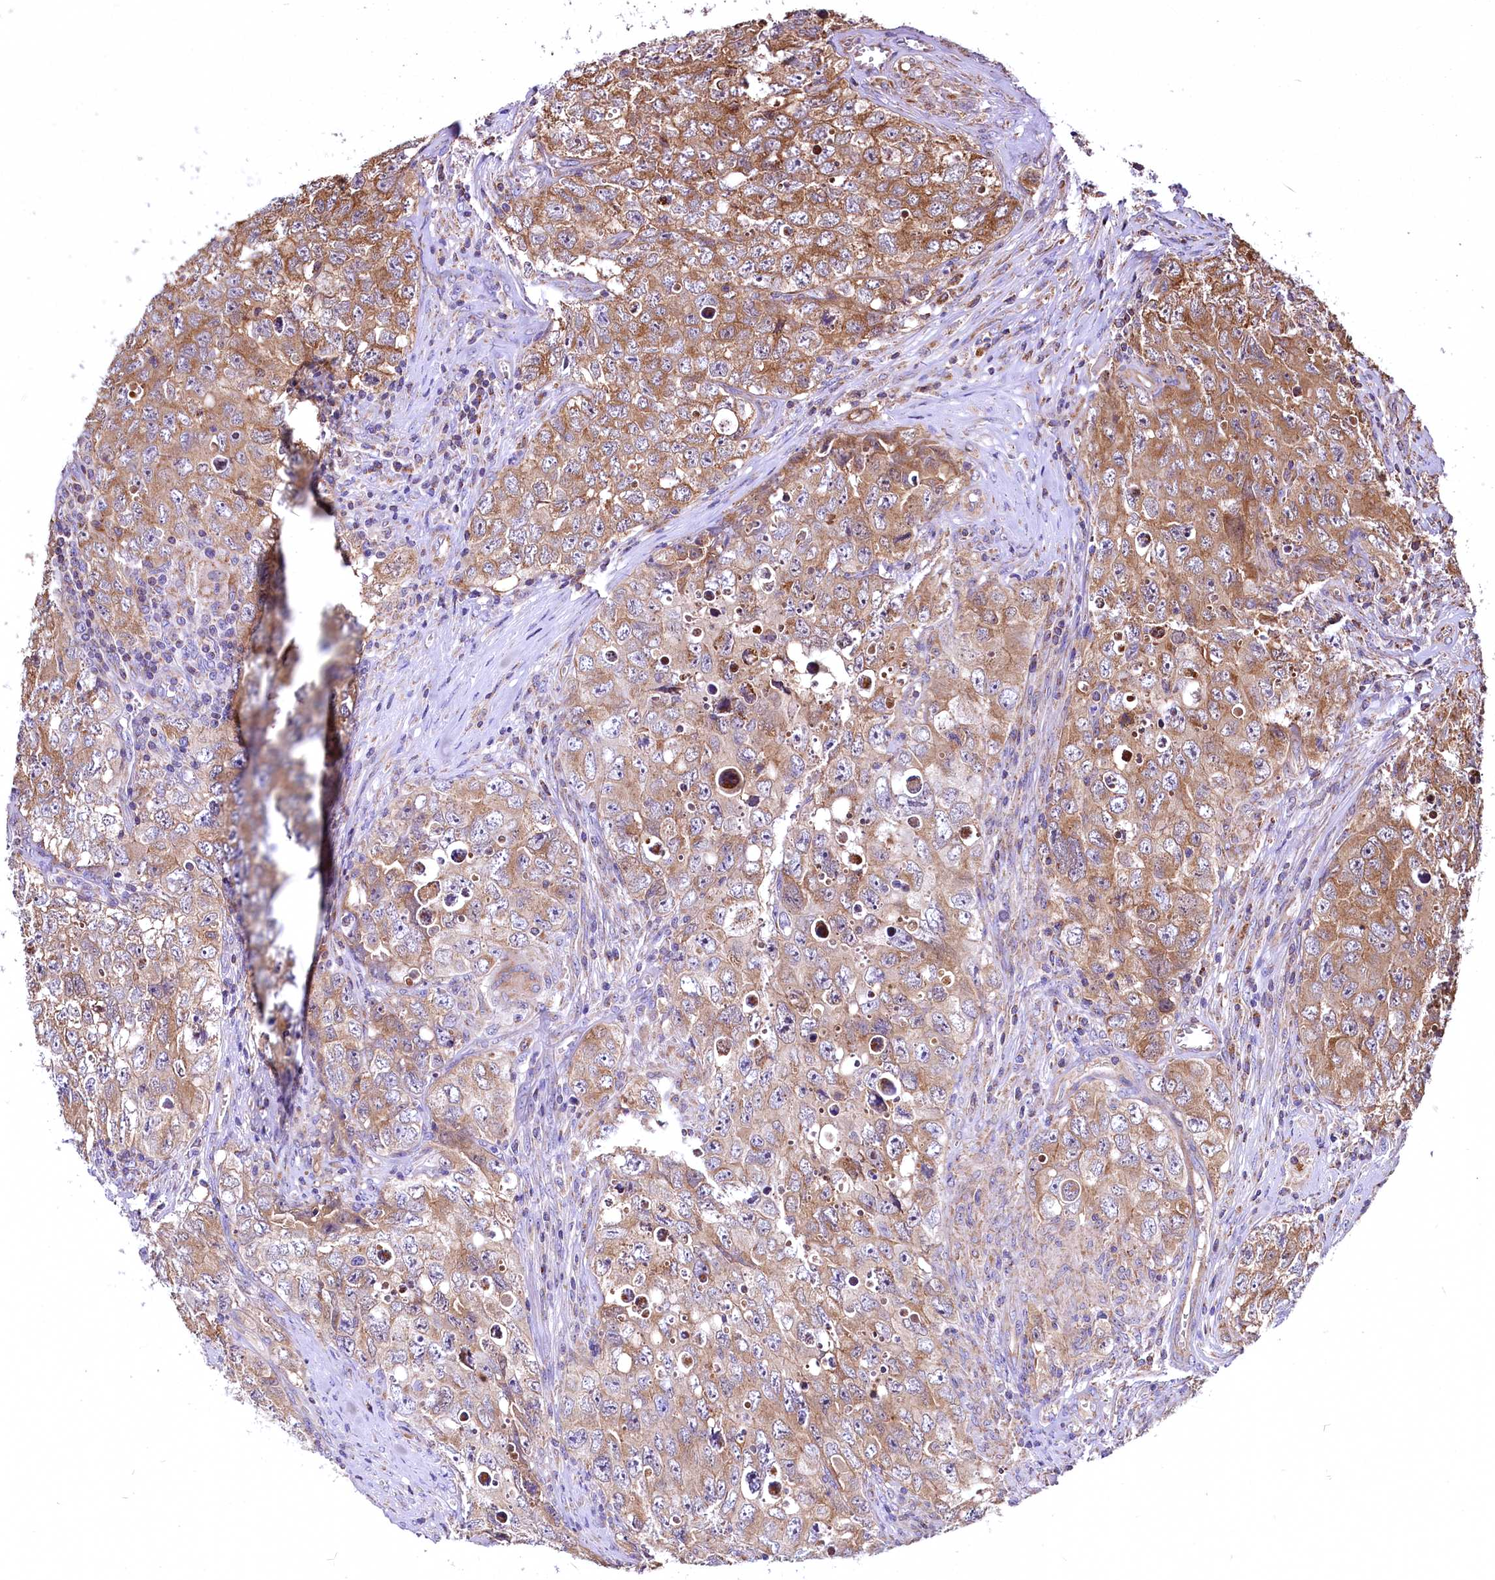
{"staining": {"intensity": "moderate", "quantity": "25%-75%", "location": "cytoplasmic/membranous"}, "tissue": "testis cancer", "cell_type": "Tumor cells", "image_type": "cancer", "snomed": [{"axis": "morphology", "description": "Seminoma, NOS"}, {"axis": "morphology", "description": "Carcinoma, Embryonal, NOS"}, {"axis": "topography", "description": "Testis"}], "caption": "A brown stain labels moderate cytoplasmic/membranous expression of a protein in seminoma (testis) tumor cells.", "gene": "NUDT15", "patient": {"sex": "male", "age": 43}}